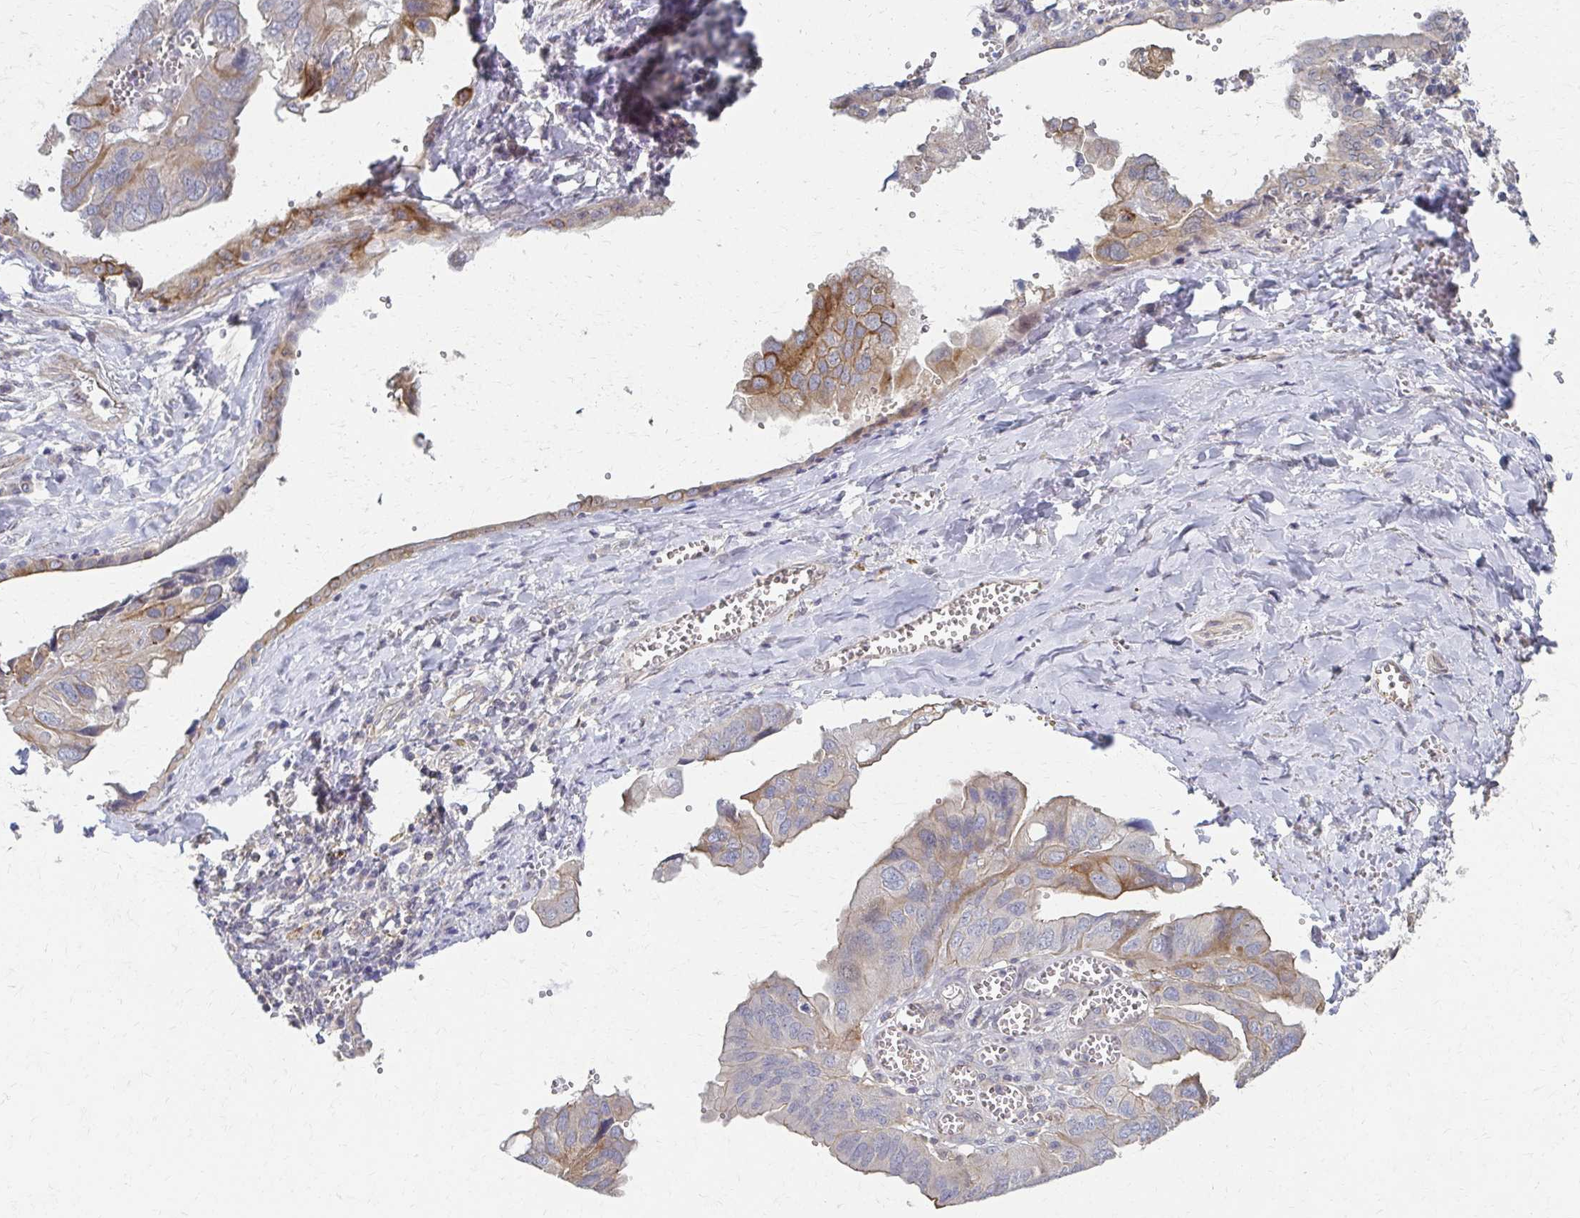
{"staining": {"intensity": "moderate", "quantity": "<25%", "location": "cytoplasmic/membranous"}, "tissue": "ovarian cancer", "cell_type": "Tumor cells", "image_type": "cancer", "snomed": [{"axis": "morphology", "description": "Cystadenocarcinoma, serous, NOS"}, {"axis": "topography", "description": "Ovary"}], "caption": "Tumor cells reveal low levels of moderate cytoplasmic/membranous staining in about <25% of cells in human ovarian cancer (serous cystadenocarcinoma). The staining was performed using DAB (3,3'-diaminobenzidine), with brown indicating positive protein expression. Nuclei are stained blue with hematoxylin.", "gene": "EOLA2", "patient": {"sex": "female", "age": 79}}